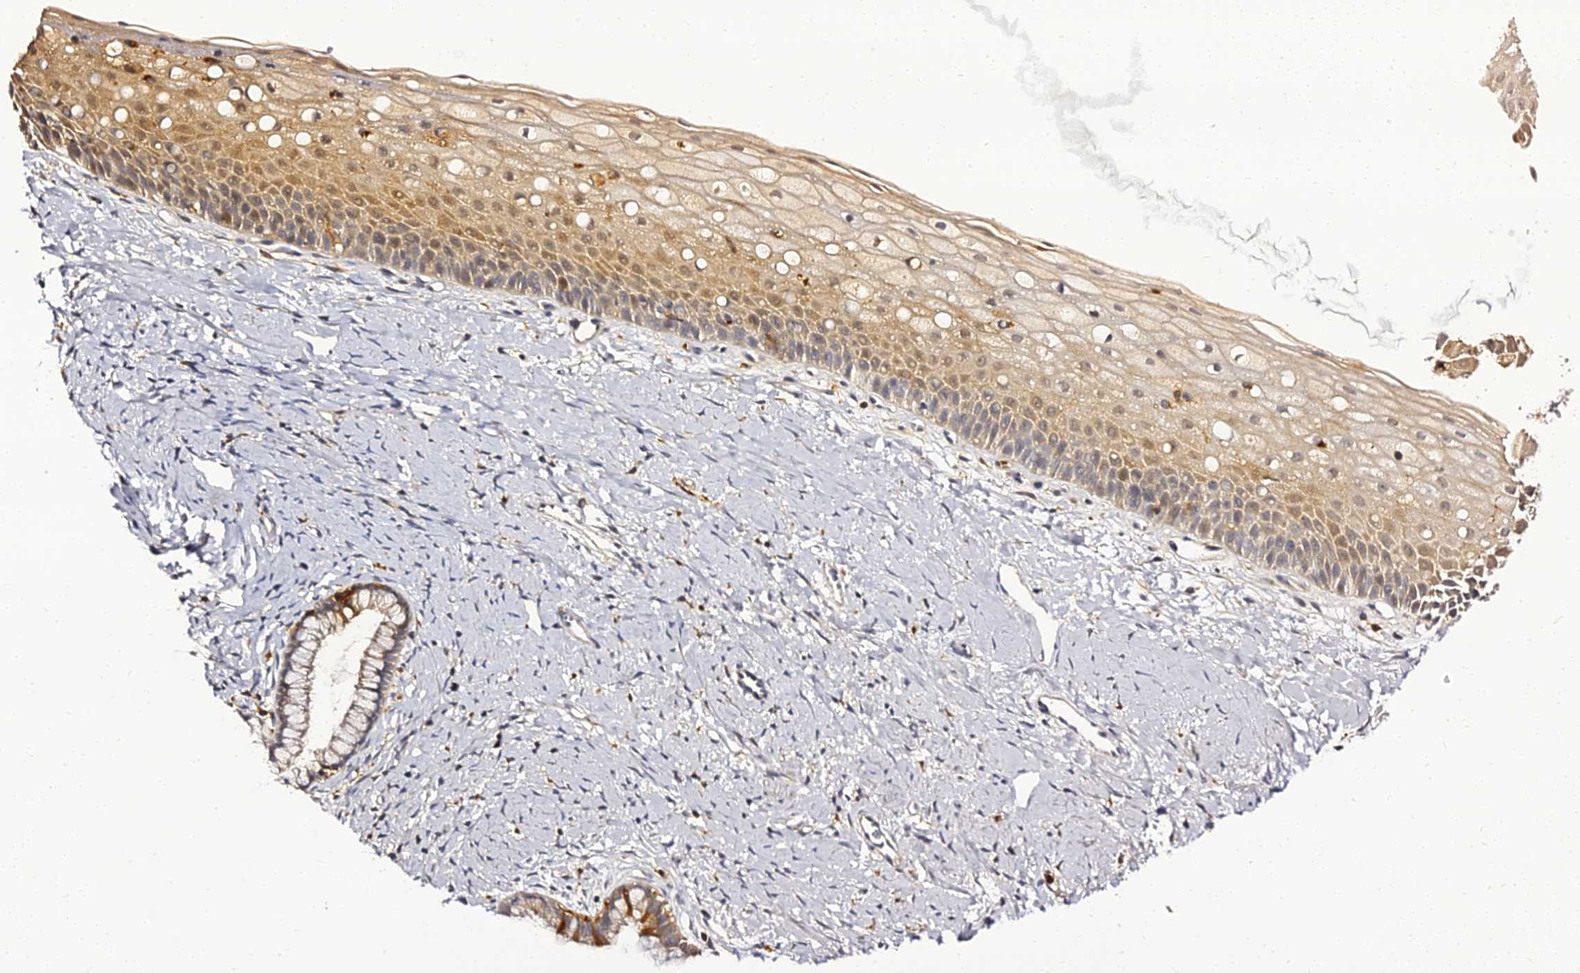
{"staining": {"intensity": "moderate", "quantity": "25%-75%", "location": "cytoplasmic/membranous"}, "tissue": "cervix", "cell_type": "Glandular cells", "image_type": "normal", "snomed": [{"axis": "morphology", "description": "Normal tissue, NOS"}, {"axis": "topography", "description": "Cervix"}], "caption": "This is a histology image of immunohistochemistry (IHC) staining of unremarkable cervix, which shows moderate expression in the cytoplasmic/membranous of glandular cells.", "gene": "IL4I1", "patient": {"sex": "female", "age": 57}}